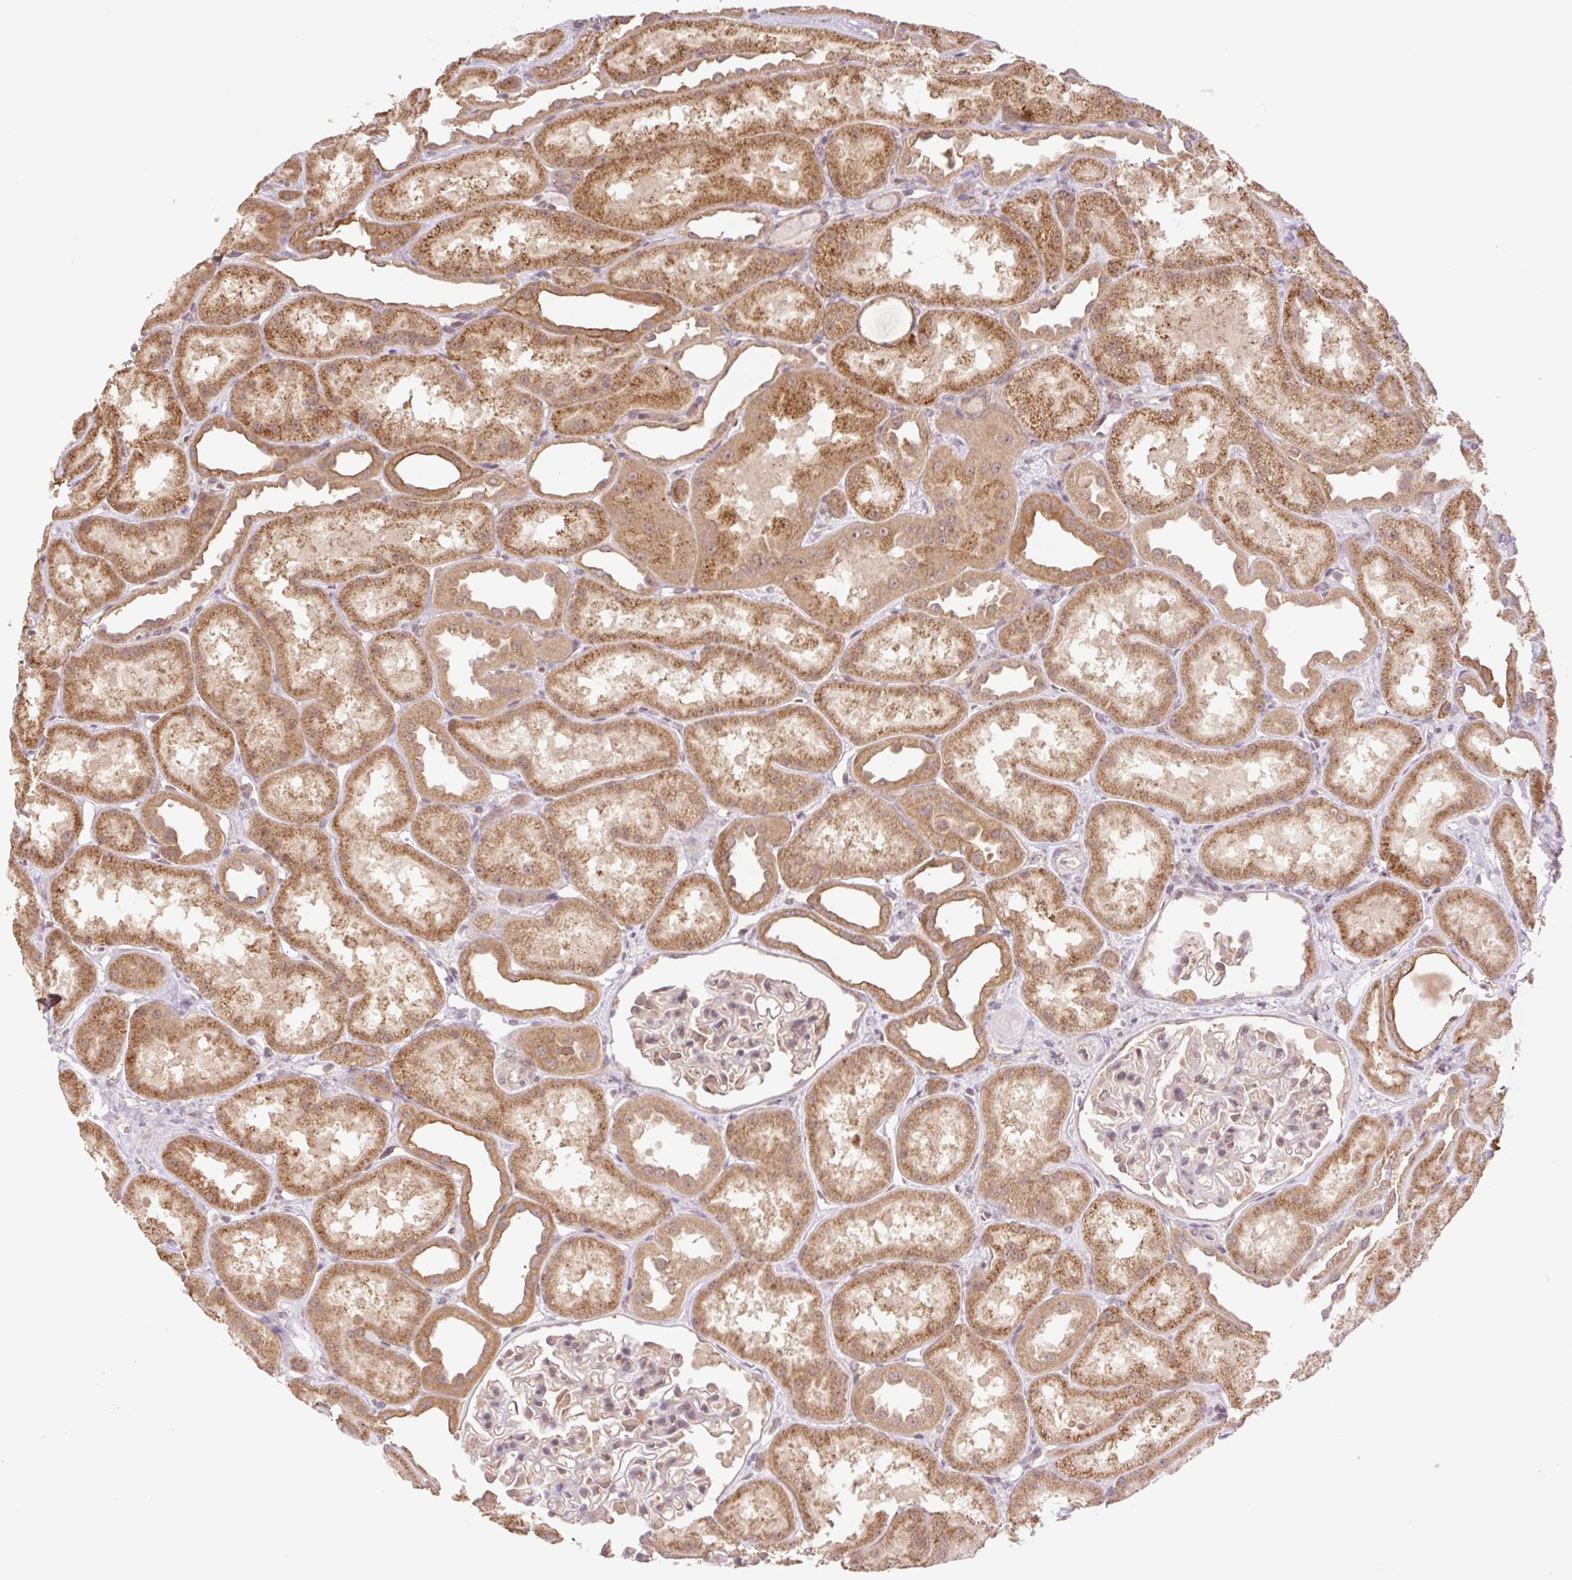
{"staining": {"intensity": "weak", "quantity": "25%-75%", "location": "cytoplasmic/membranous"}, "tissue": "kidney", "cell_type": "Cells in glomeruli", "image_type": "normal", "snomed": [{"axis": "morphology", "description": "Normal tissue, NOS"}, {"axis": "topography", "description": "Kidney"}], "caption": "Kidney stained with DAB (3,3'-diaminobenzidine) IHC displays low levels of weak cytoplasmic/membranous staining in about 25%-75% of cells in glomeruli.", "gene": "YJU2B", "patient": {"sex": "male", "age": 61}}